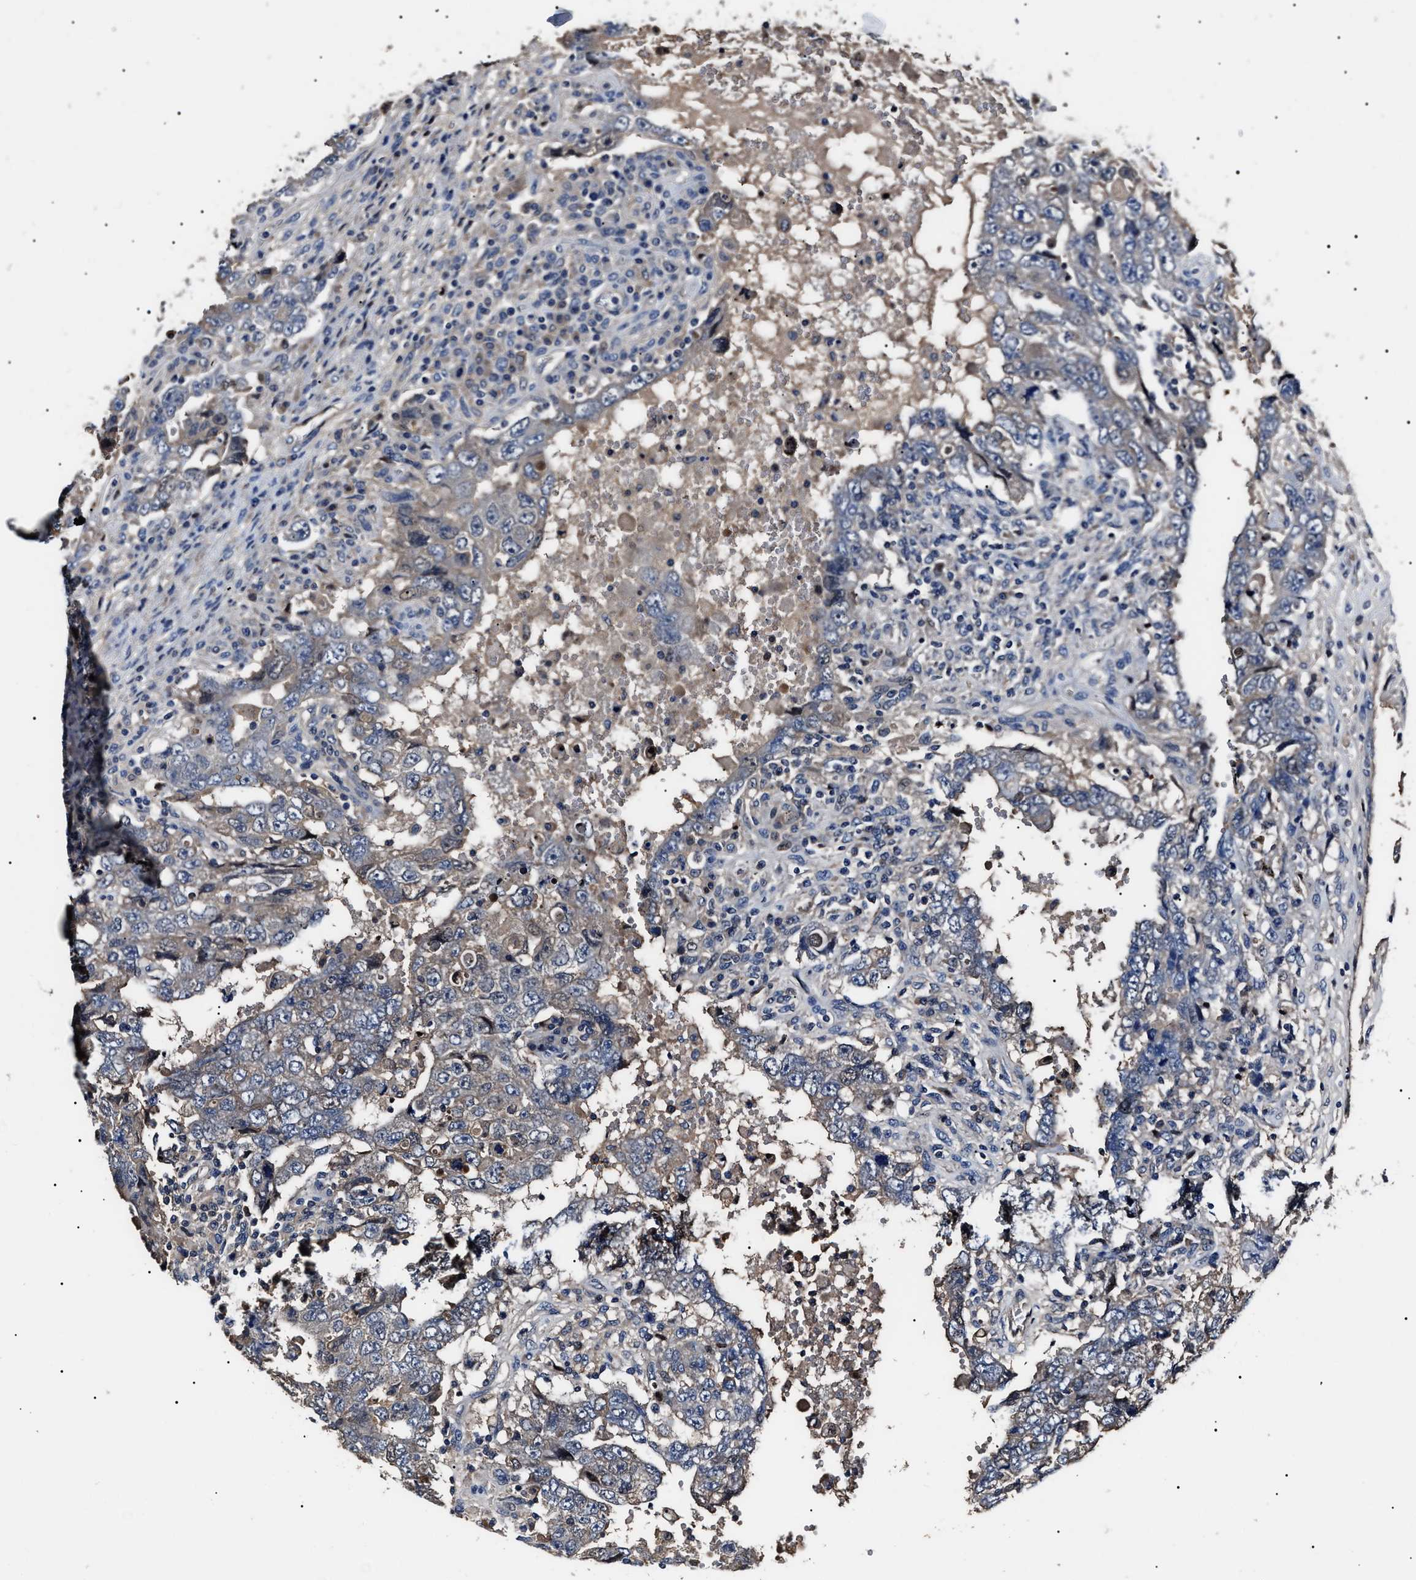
{"staining": {"intensity": "negative", "quantity": "none", "location": "none"}, "tissue": "testis cancer", "cell_type": "Tumor cells", "image_type": "cancer", "snomed": [{"axis": "morphology", "description": "Carcinoma, Embryonal, NOS"}, {"axis": "topography", "description": "Testis"}], "caption": "High power microscopy histopathology image of an immunohistochemistry (IHC) photomicrograph of testis cancer (embryonal carcinoma), revealing no significant positivity in tumor cells.", "gene": "IFT81", "patient": {"sex": "male", "age": 26}}